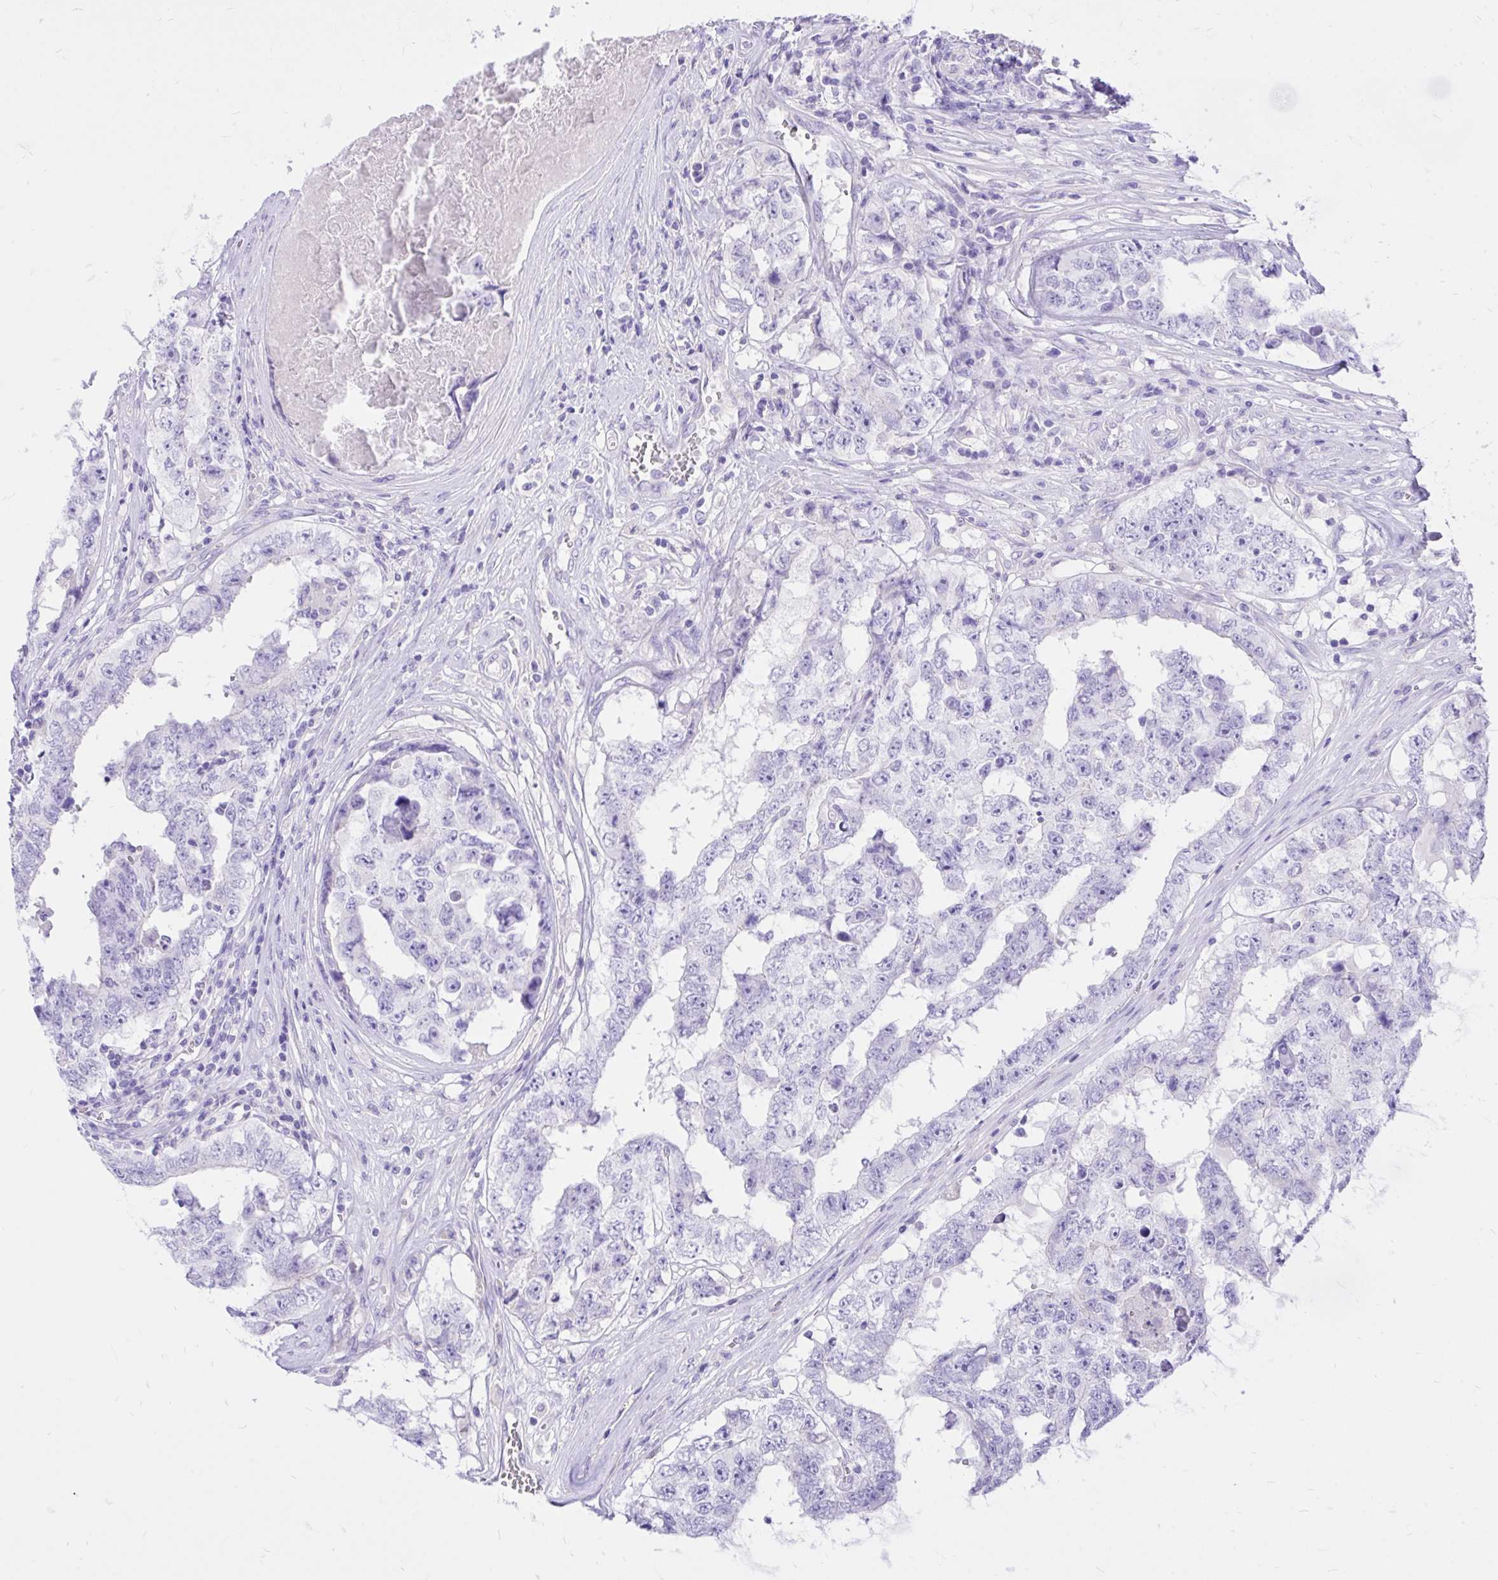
{"staining": {"intensity": "negative", "quantity": "none", "location": "none"}, "tissue": "testis cancer", "cell_type": "Tumor cells", "image_type": "cancer", "snomed": [{"axis": "morphology", "description": "Normal tissue, NOS"}, {"axis": "morphology", "description": "Carcinoma, Embryonal, NOS"}, {"axis": "topography", "description": "Testis"}, {"axis": "topography", "description": "Epididymis"}], "caption": "This is an immunohistochemistry image of human embryonal carcinoma (testis). There is no positivity in tumor cells.", "gene": "MON1A", "patient": {"sex": "male", "age": 25}}